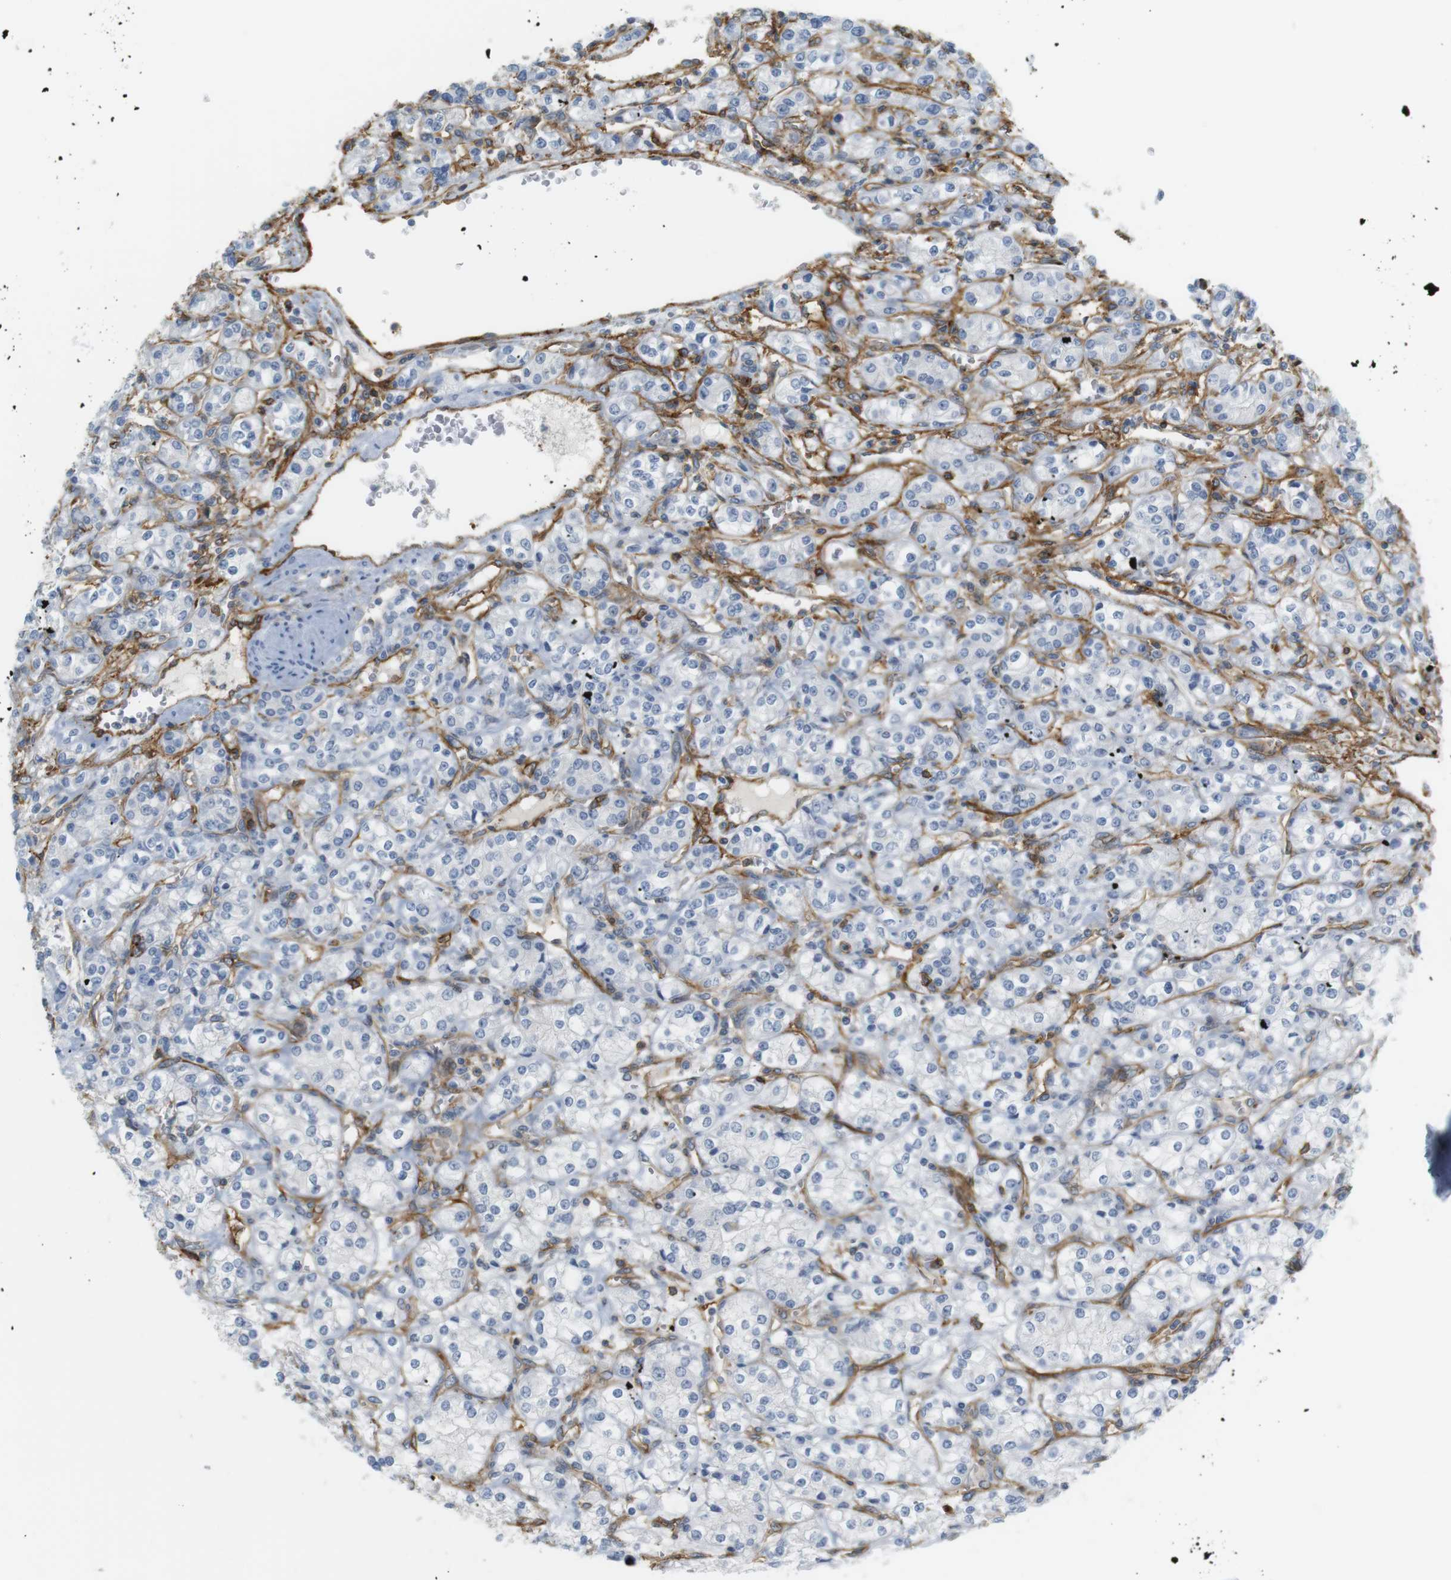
{"staining": {"intensity": "negative", "quantity": "none", "location": "none"}, "tissue": "renal cancer", "cell_type": "Tumor cells", "image_type": "cancer", "snomed": [{"axis": "morphology", "description": "Adenocarcinoma, NOS"}, {"axis": "topography", "description": "Kidney"}], "caption": "The histopathology image displays no significant expression in tumor cells of renal cancer.", "gene": "F2R", "patient": {"sex": "male", "age": 77}}